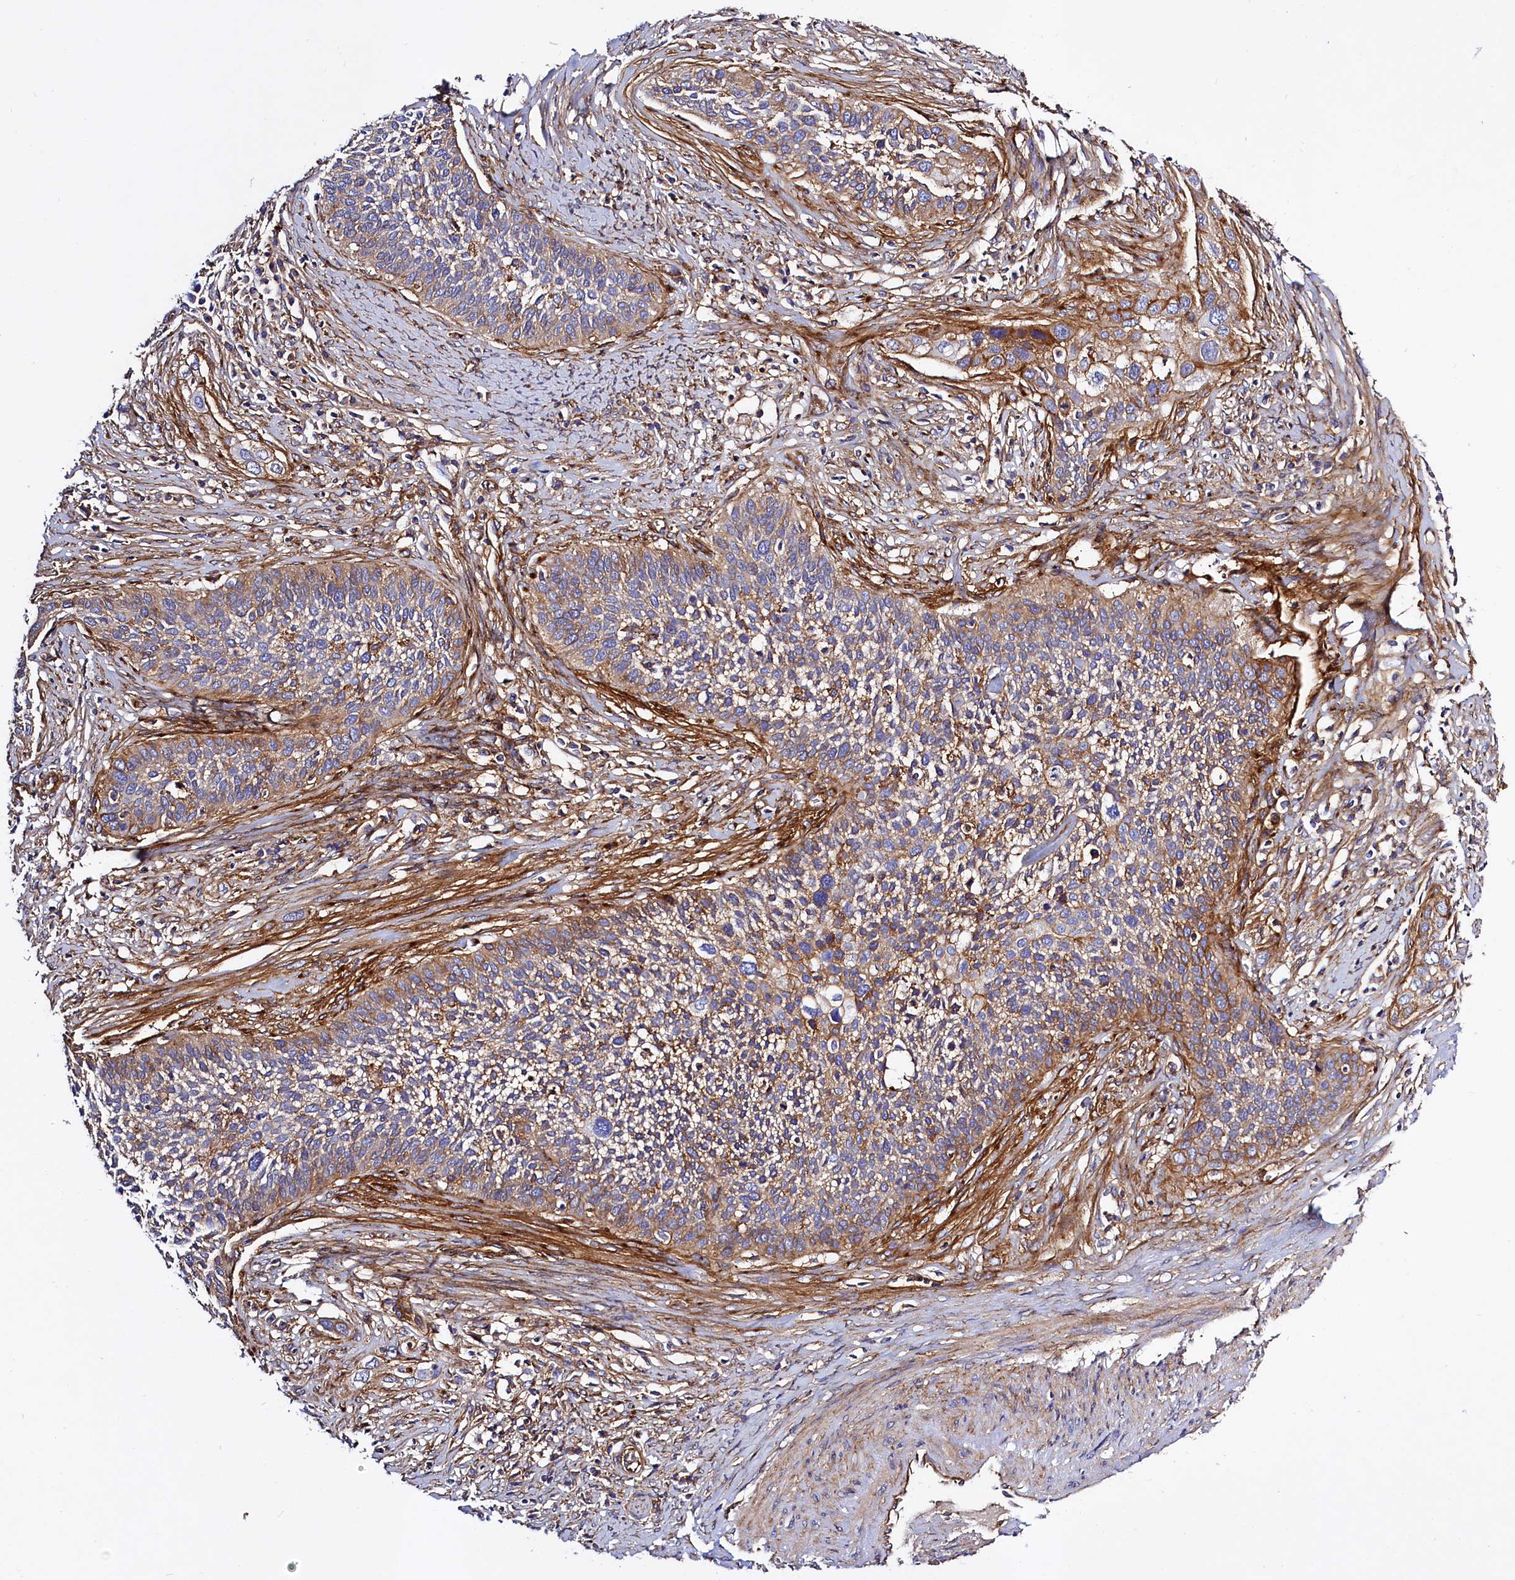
{"staining": {"intensity": "moderate", "quantity": "25%-75%", "location": "cytoplasmic/membranous"}, "tissue": "cervical cancer", "cell_type": "Tumor cells", "image_type": "cancer", "snomed": [{"axis": "morphology", "description": "Squamous cell carcinoma, NOS"}, {"axis": "topography", "description": "Cervix"}], "caption": "Immunohistochemical staining of human cervical cancer (squamous cell carcinoma) shows medium levels of moderate cytoplasmic/membranous staining in approximately 25%-75% of tumor cells.", "gene": "ANO6", "patient": {"sex": "female", "age": 34}}